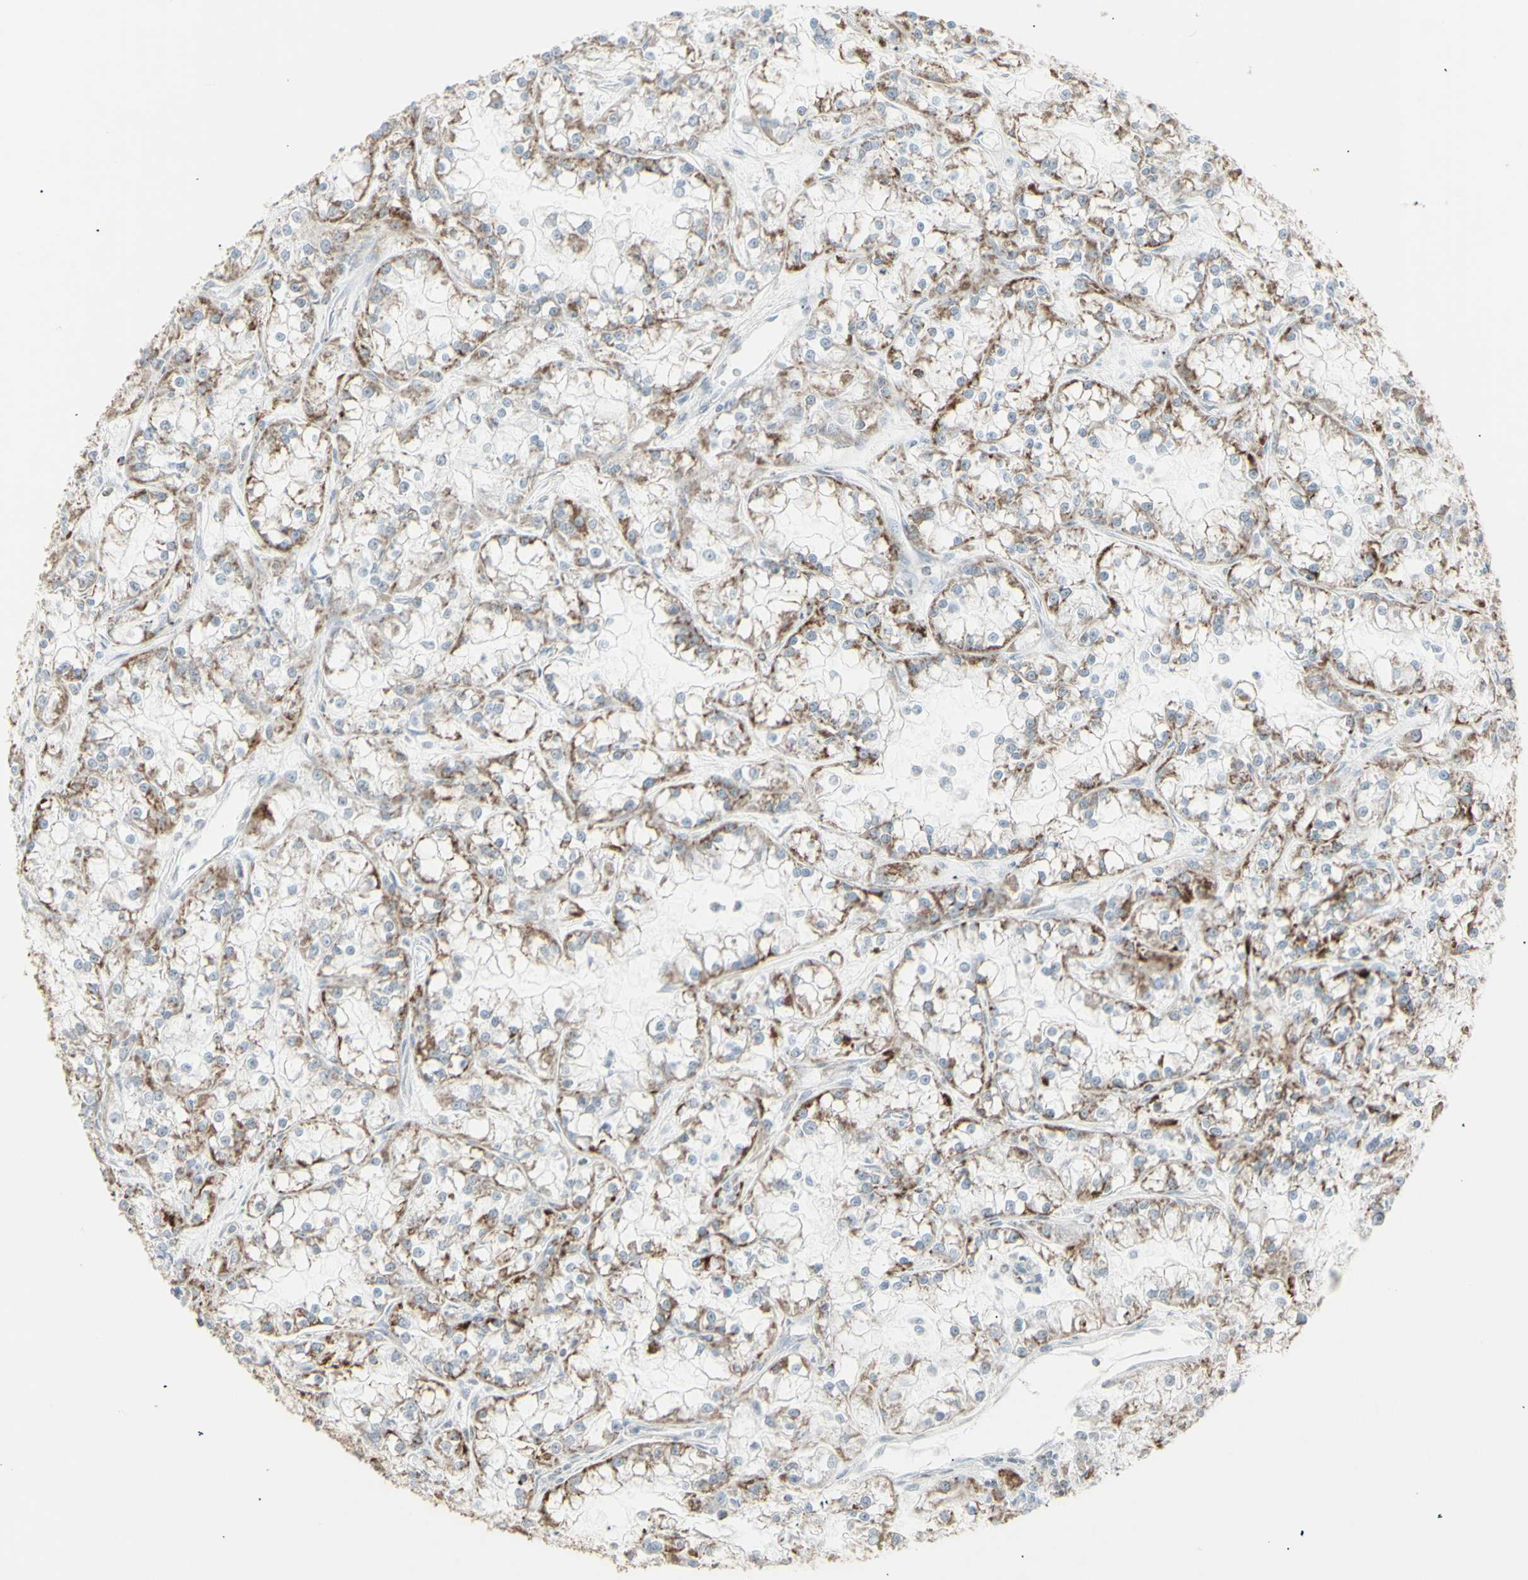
{"staining": {"intensity": "moderate", "quantity": "25%-75%", "location": "cytoplasmic/membranous"}, "tissue": "renal cancer", "cell_type": "Tumor cells", "image_type": "cancer", "snomed": [{"axis": "morphology", "description": "Adenocarcinoma, NOS"}, {"axis": "topography", "description": "Kidney"}], "caption": "About 25%-75% of tumor cells in renal cancer exhibit moderate cytoplasmic/membranous protein staining as visualized by brown immunohistochemical staining.", "gene": "PLGRKT", "patient": {"sex": "female", "age": 52}}